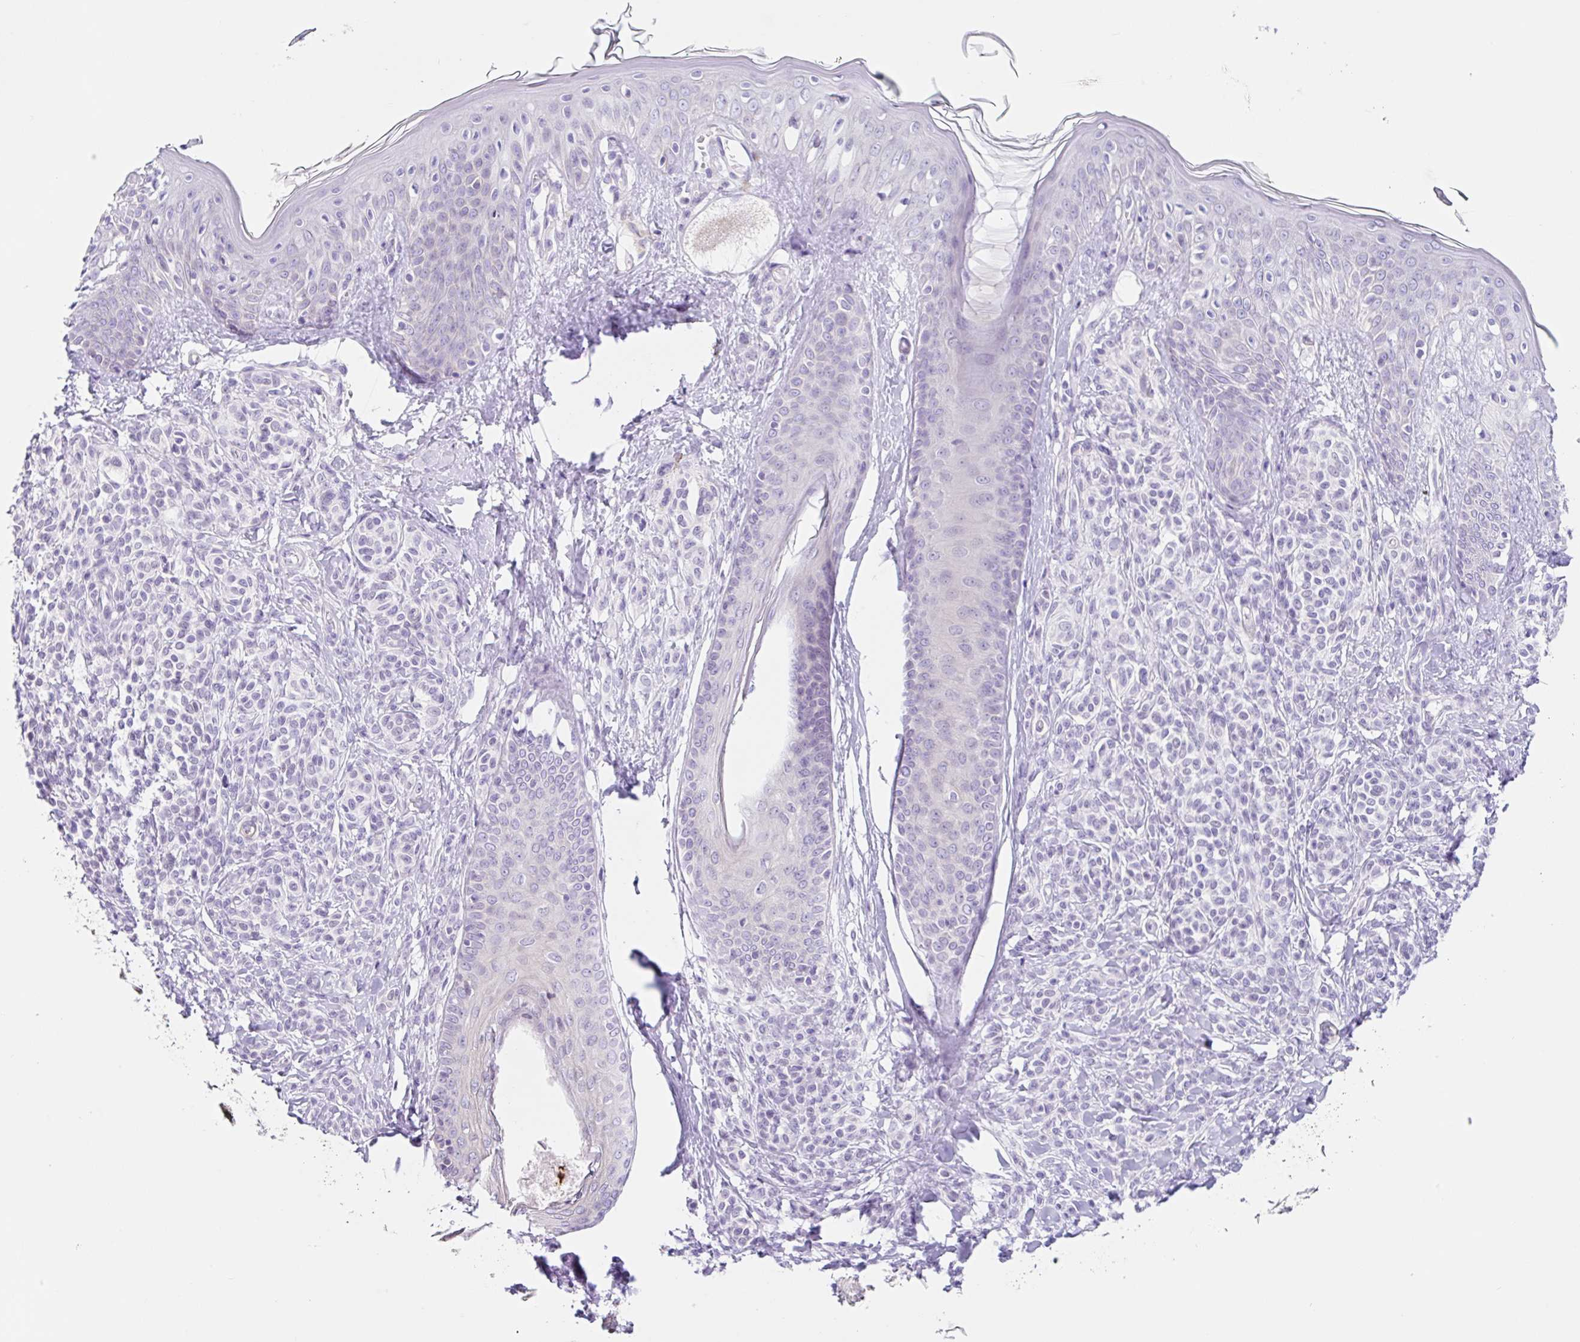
{"staining": {"intensity": "negative", "quantity": "none", "location": "none"}, "tissue": "skin", "cell_type": "Fibroblasts", "image_type": "normal", "snomed": [{"axis": "morphology", "description": "Normal tissue, NOS"}, {"axis": "topography", "description": "Skin"}], "caption": "The immunohistochemistry photomicrograph has no significant positivity in fibroblasts of skin. (Immunohistochemistry, brightfield microscopy, high magnification).", "gene": "DCAF17", "patient": {"sex": "male", "age": 16}}